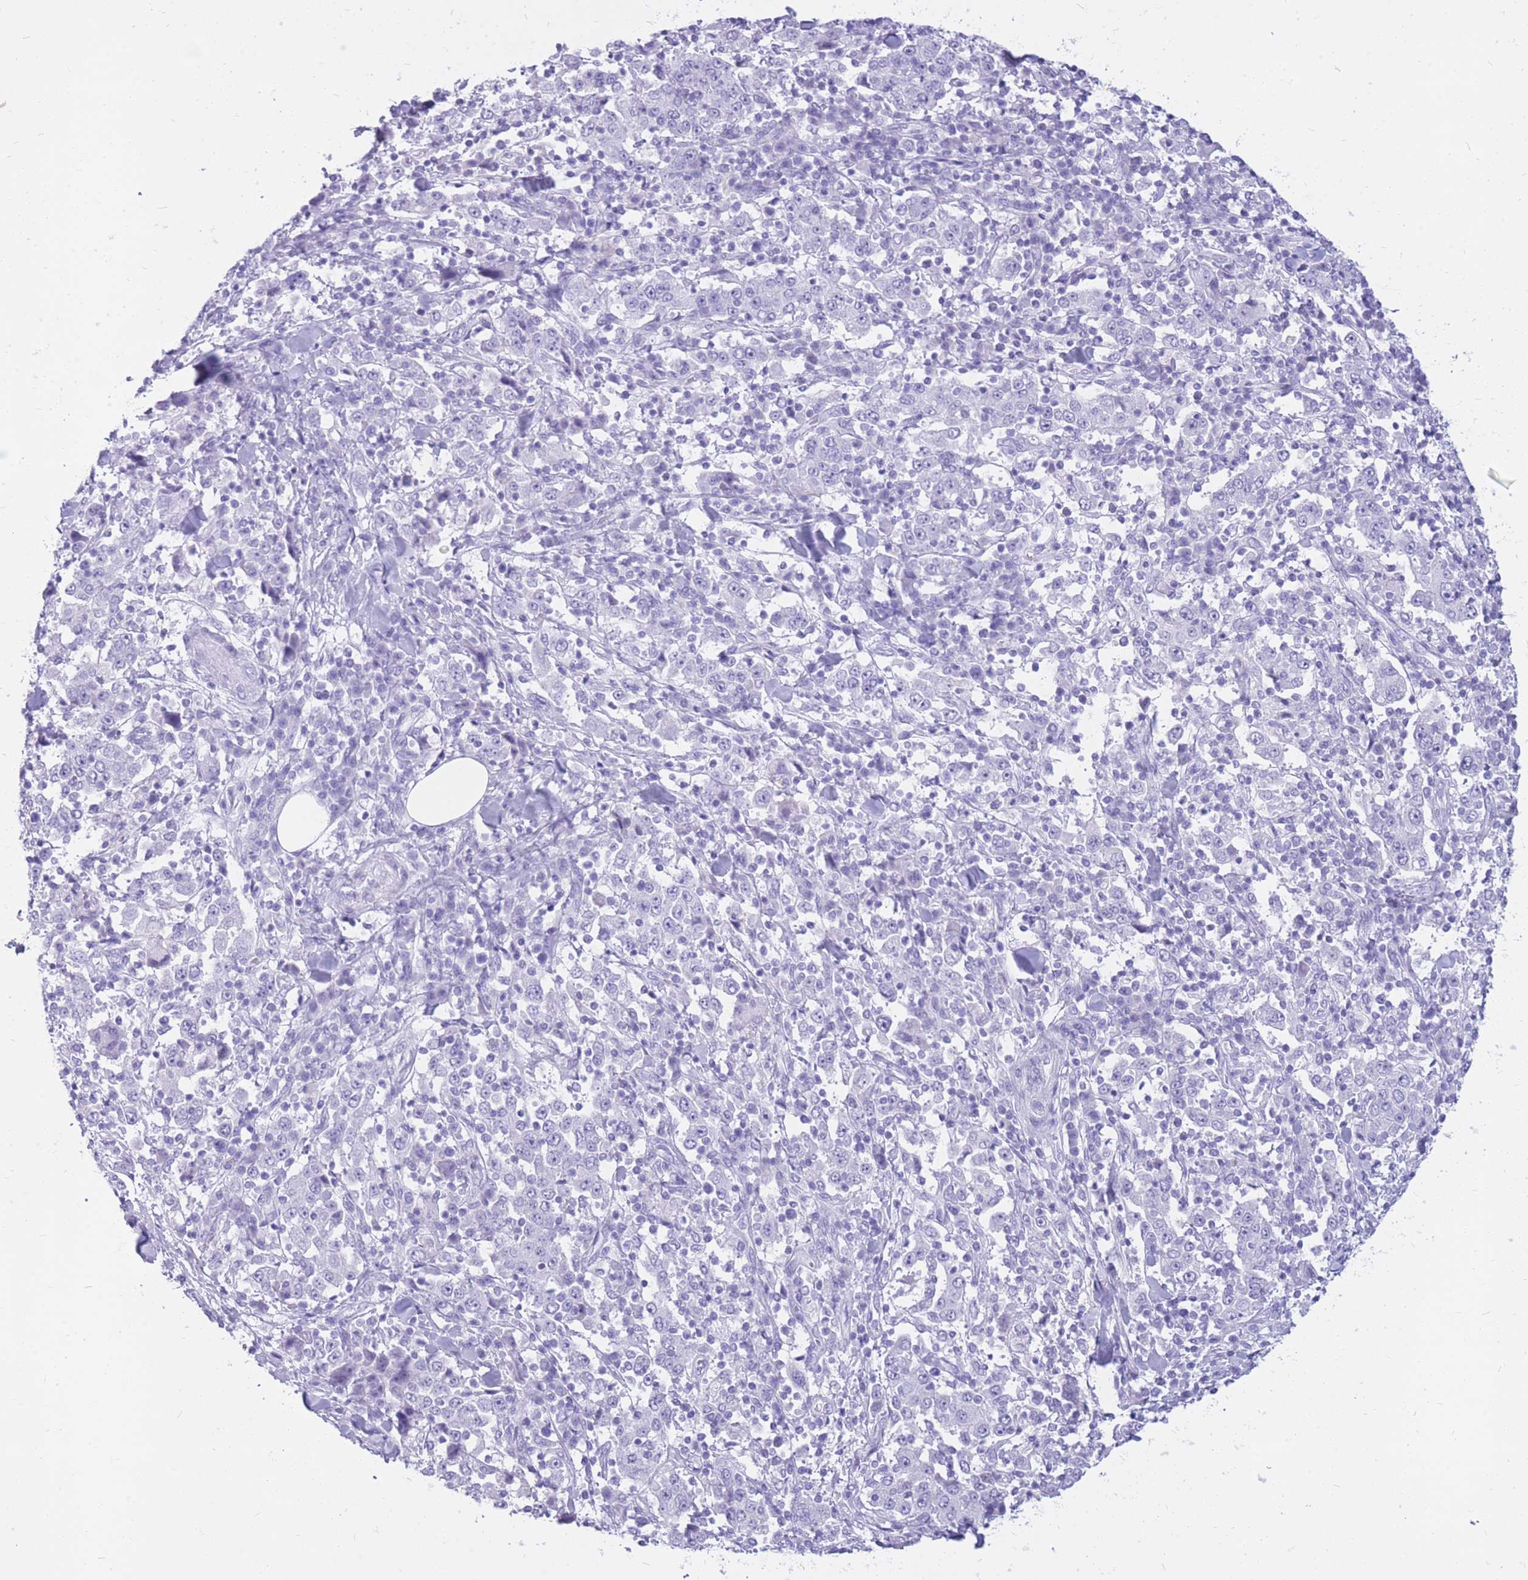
{"staining": {"intensity": "negative", "quantity": "none", "location": "none"}, "tissue": "stomach cancer", "cell_type": "Tumor cells", "image_type": "cancer", "snomed": [{"axis": "morphology", "description": "Normal tissue, NOS"}, {"axis": "morphology", "description": "Adenocarcinoma, NOS"}, {"axis": "topography", "description": "Stomach, upper"}, {"axis": "topography", "description": "Stomach"}], "caption": "Stomach cancer (adenocarcinoma) stained for a protein using IHC exhibits no staining tumor cells.", "gene": "CYP21A2", "patient": {"sex": "male", "age": 59}}